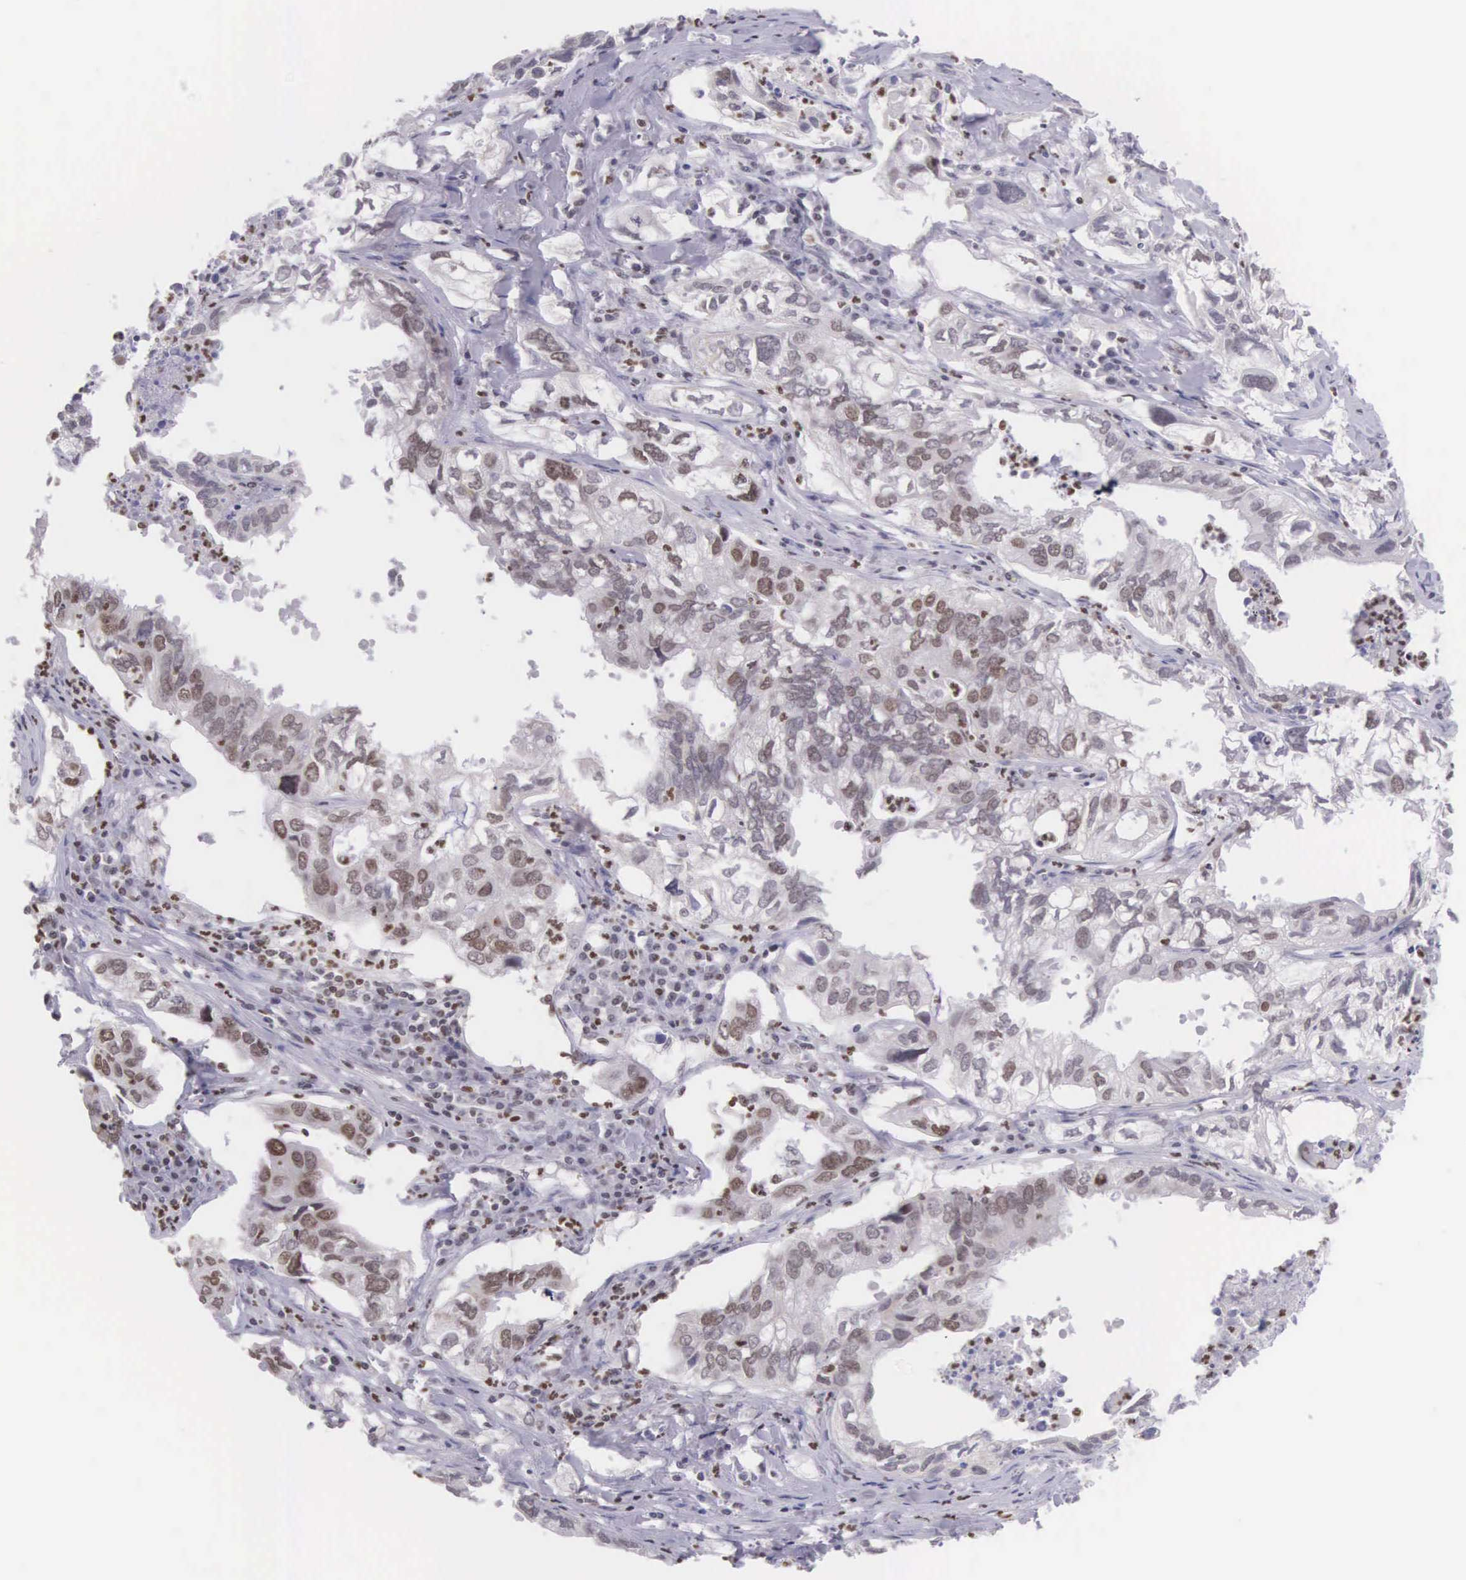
{"staining": {"intensity": "weak", "quantity": "25%-75%", "location": "nuclear"}, "tissue": "lung cancer", "cell_type": "Tumor cells", "image_type": "cancer", "snomed": [{"axis": "morphology", "description": "Adenocarcinoma, NOS"}, {"axis": "topography", "description": "Lung"}], "caption": "Lung cancer was stained to show a protein in brown. There is low levels of weak nuclear expression in about 25%-75% of tumor cells.", "gene": "VRK1", "patient": {"sex": "male", "age": 48}}